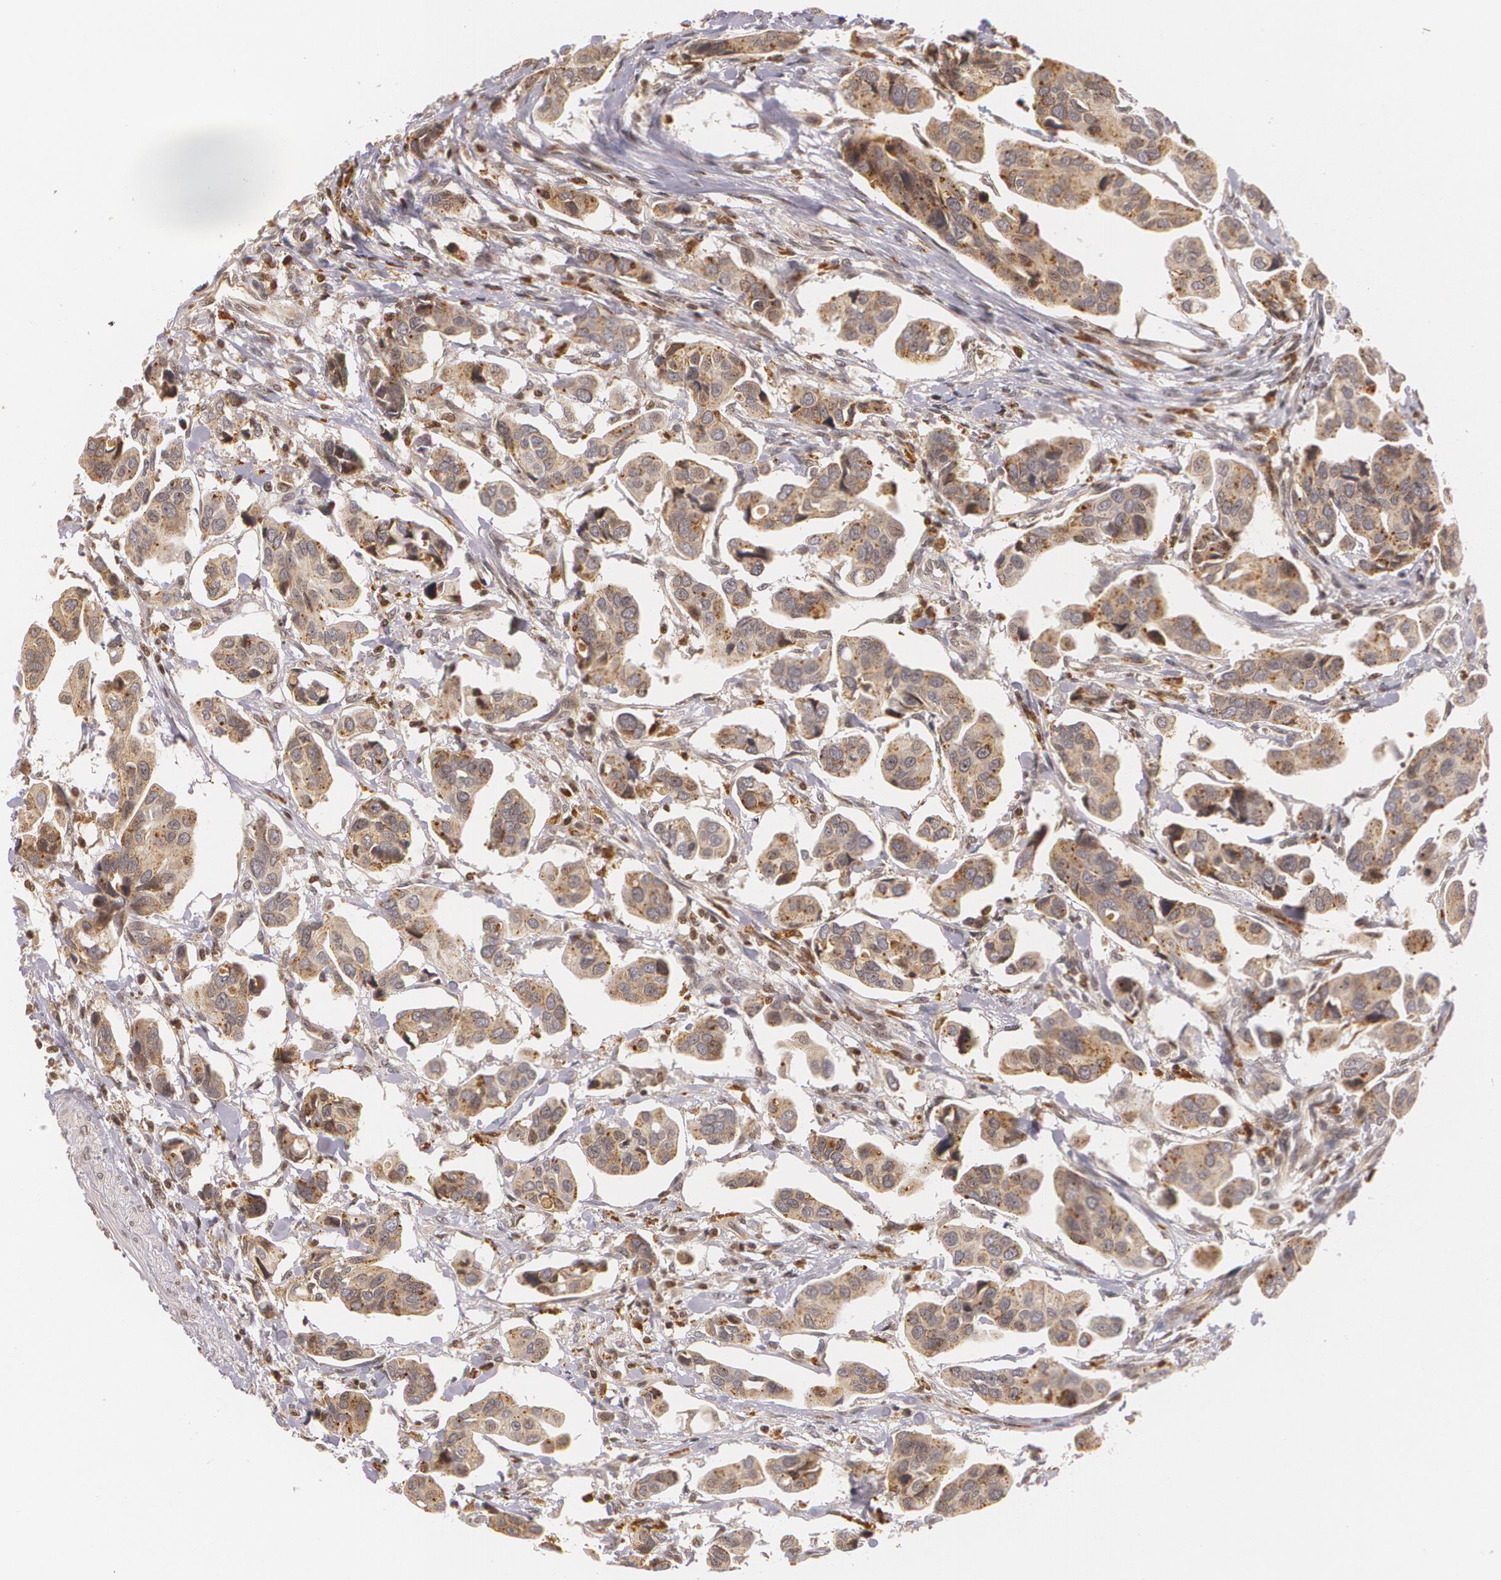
{"staining": {"intensity": "moderate", "quantity": ">75%", "location": "cytoplasmic/membranous"}, "tissue": "urothelial cancer", "cell_type": "Tumor cells", "image_type": "cancer", "snomed": [{"axis": "morphology", "description": "Adenocarcinoma, NOS"}, {"axis": "topography", "description": "Urinary bladder"}], "caption": "High-power microscopy captured an IHC micrograph of urothelial cancer, revealing moderate cytoplasmic/membranous expression in about >75% of tumor cells. Using DAB (3,3'-diaminobenzidine) (brown) and hematoxylin (blue) stains, captured at high magnification using brightfield microscopy.", "gene": "VAV3", "patient": {"sex": "male", "age": 61}}